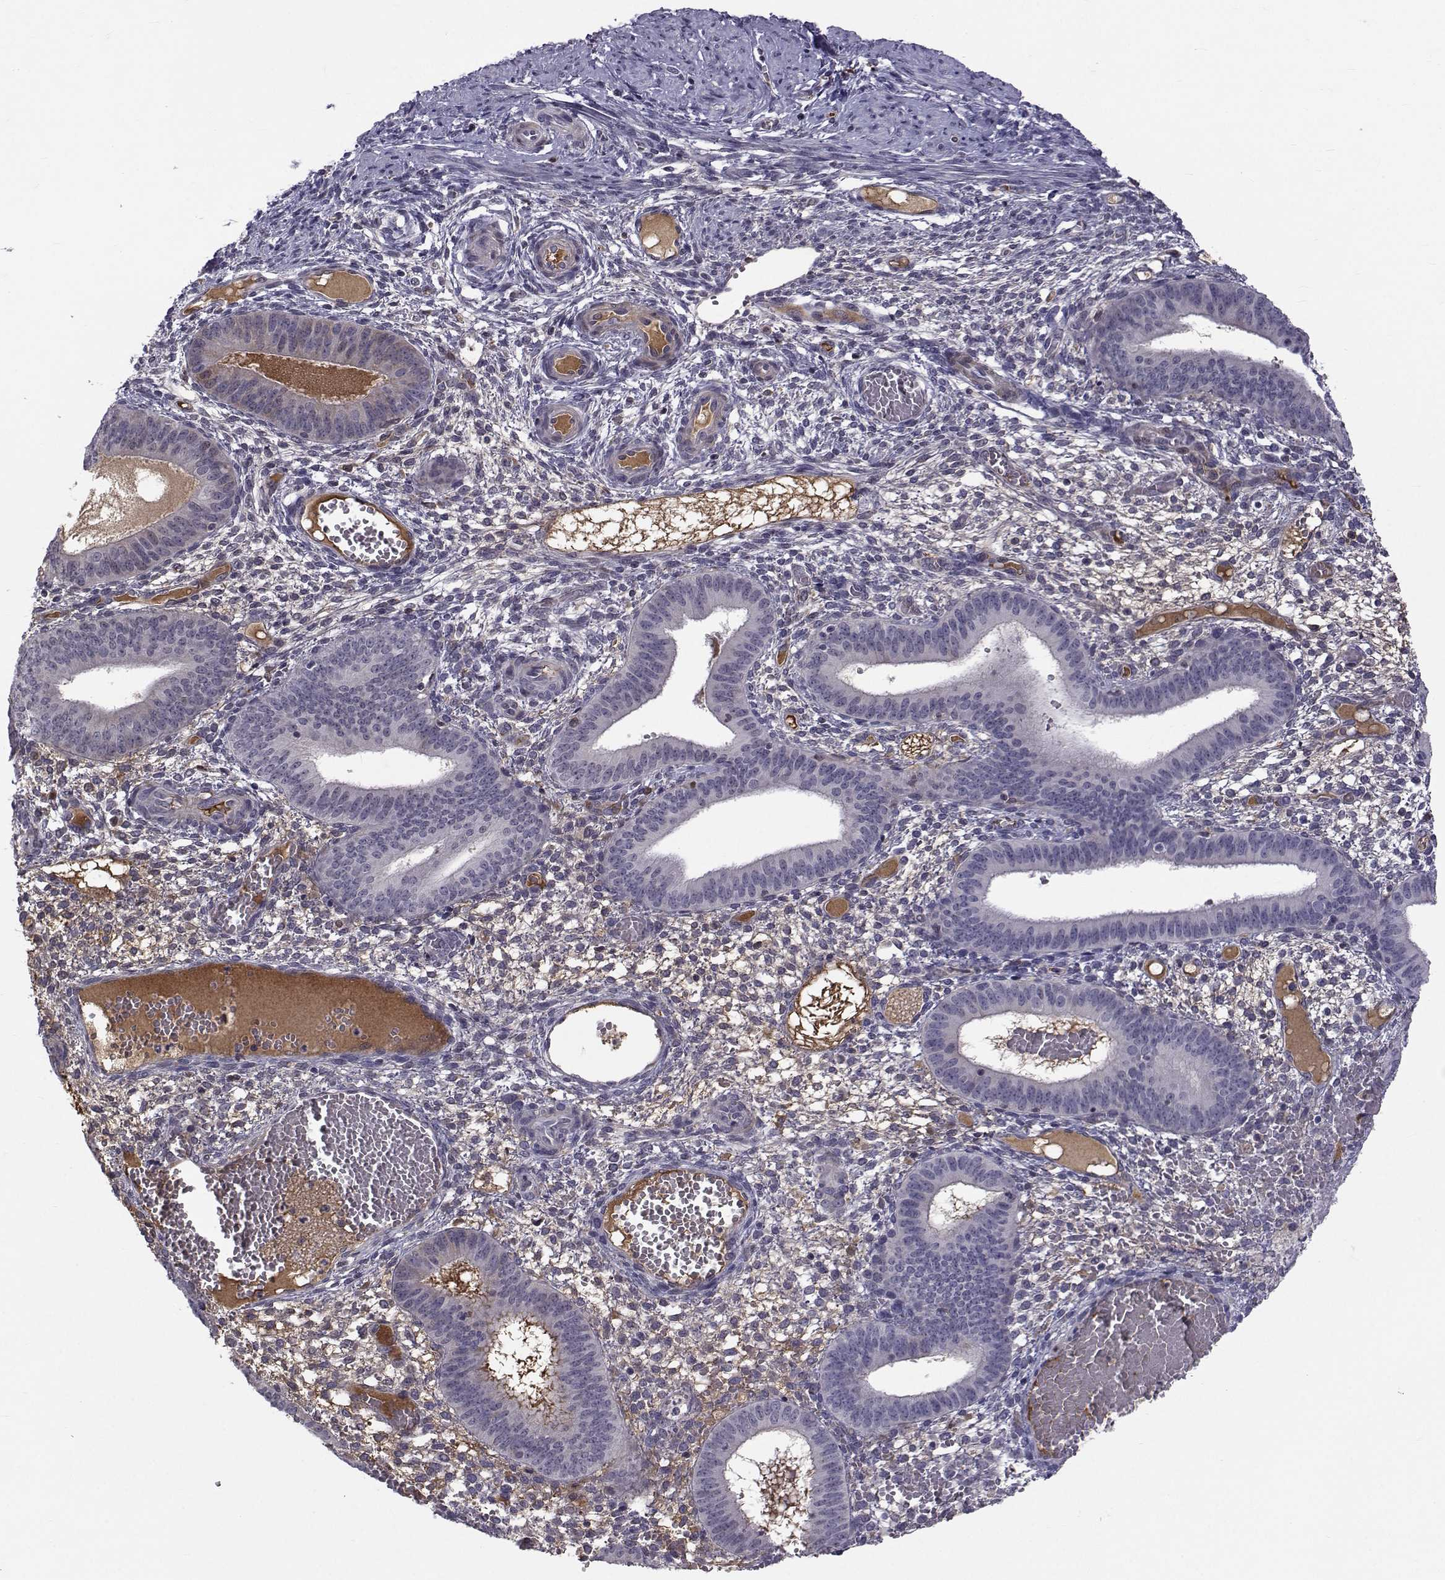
{"staining": {"intensity": "weak", "quantity": "25%-75%", "location": "cytoplasmic/membranous"}, "tissue": "endometrium", "cell_type": "Cells in endometrial stroma", "image_type": "normal", "snomed": [{"axis": "morphology", "description": "Normal tissue, NOS"}, {"axis": "topography", "description": "Endometrium"}], "caption": "Immunohistochemistry (IHC) photomicrograph of normal endometrium: human endometrium stained using IHC demonstrates low levels of weak protein expression localized specifically in the cytoplasmic/membranous of cells in endometrial stroma, appearing as a cytoplasmic/membranous brown color.", "gene": "TNFRSF11B", "patient": {"sex": "female", "age": 42}}